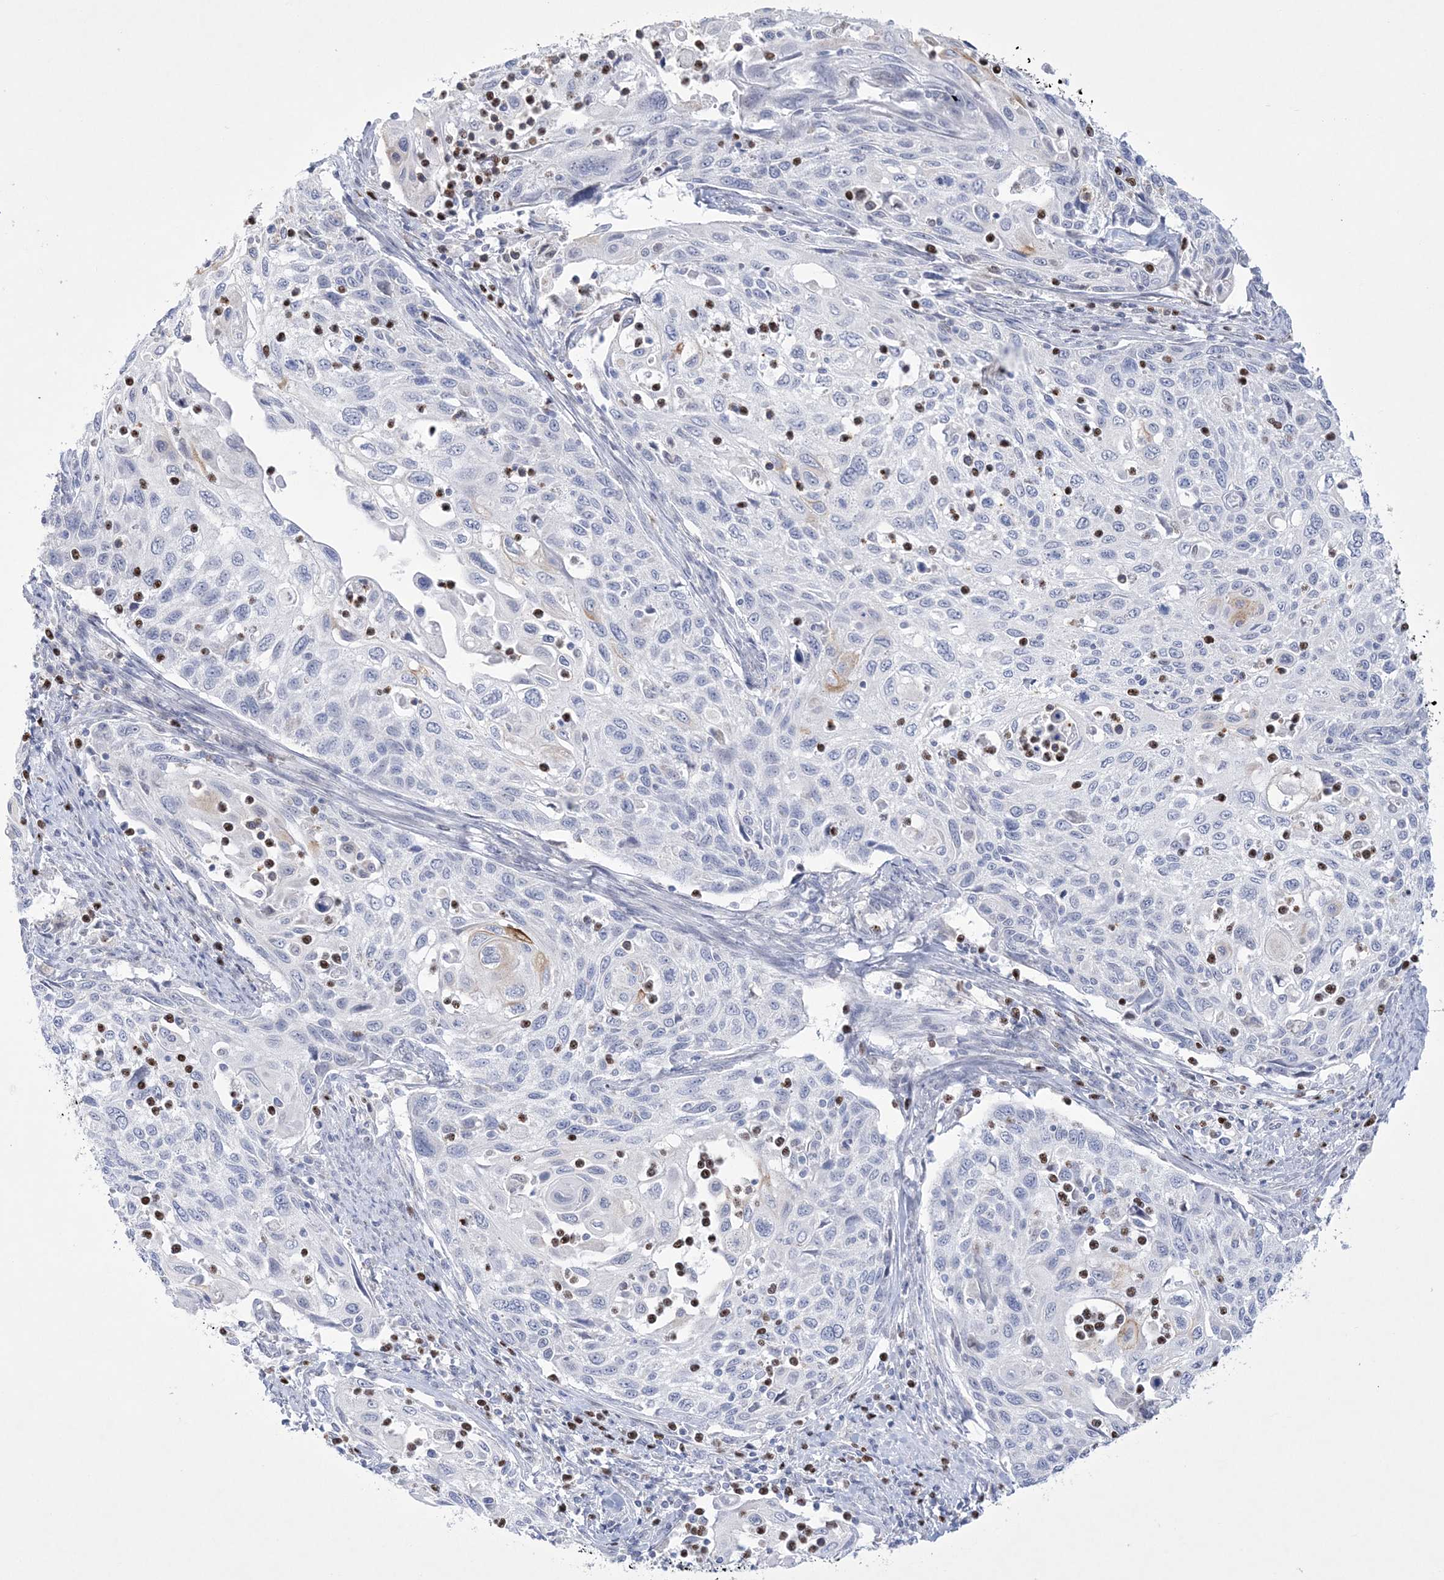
{"staining": {"intensity": "negative", "quantity": "none", "location": "none"}, "tissue": "cervical cancer", "cell_type": "Tumor cells", "image_type": "cancer", "snomed": [{"axis": "morphology", "description": "Squamous cell carcinoma, NOS"}, {"axis": "topography", "description": "Cervix"}], "caption": "High magnification brightfield microscopy of cervical cancer stained with DAB (3,3'-diaminobenzidine) (brown) and counterstained with hematoxylin (blue): tumor cells show no significant expression.", "gene": "WDR27", "patient": {"sex": "female", "age": 70}}